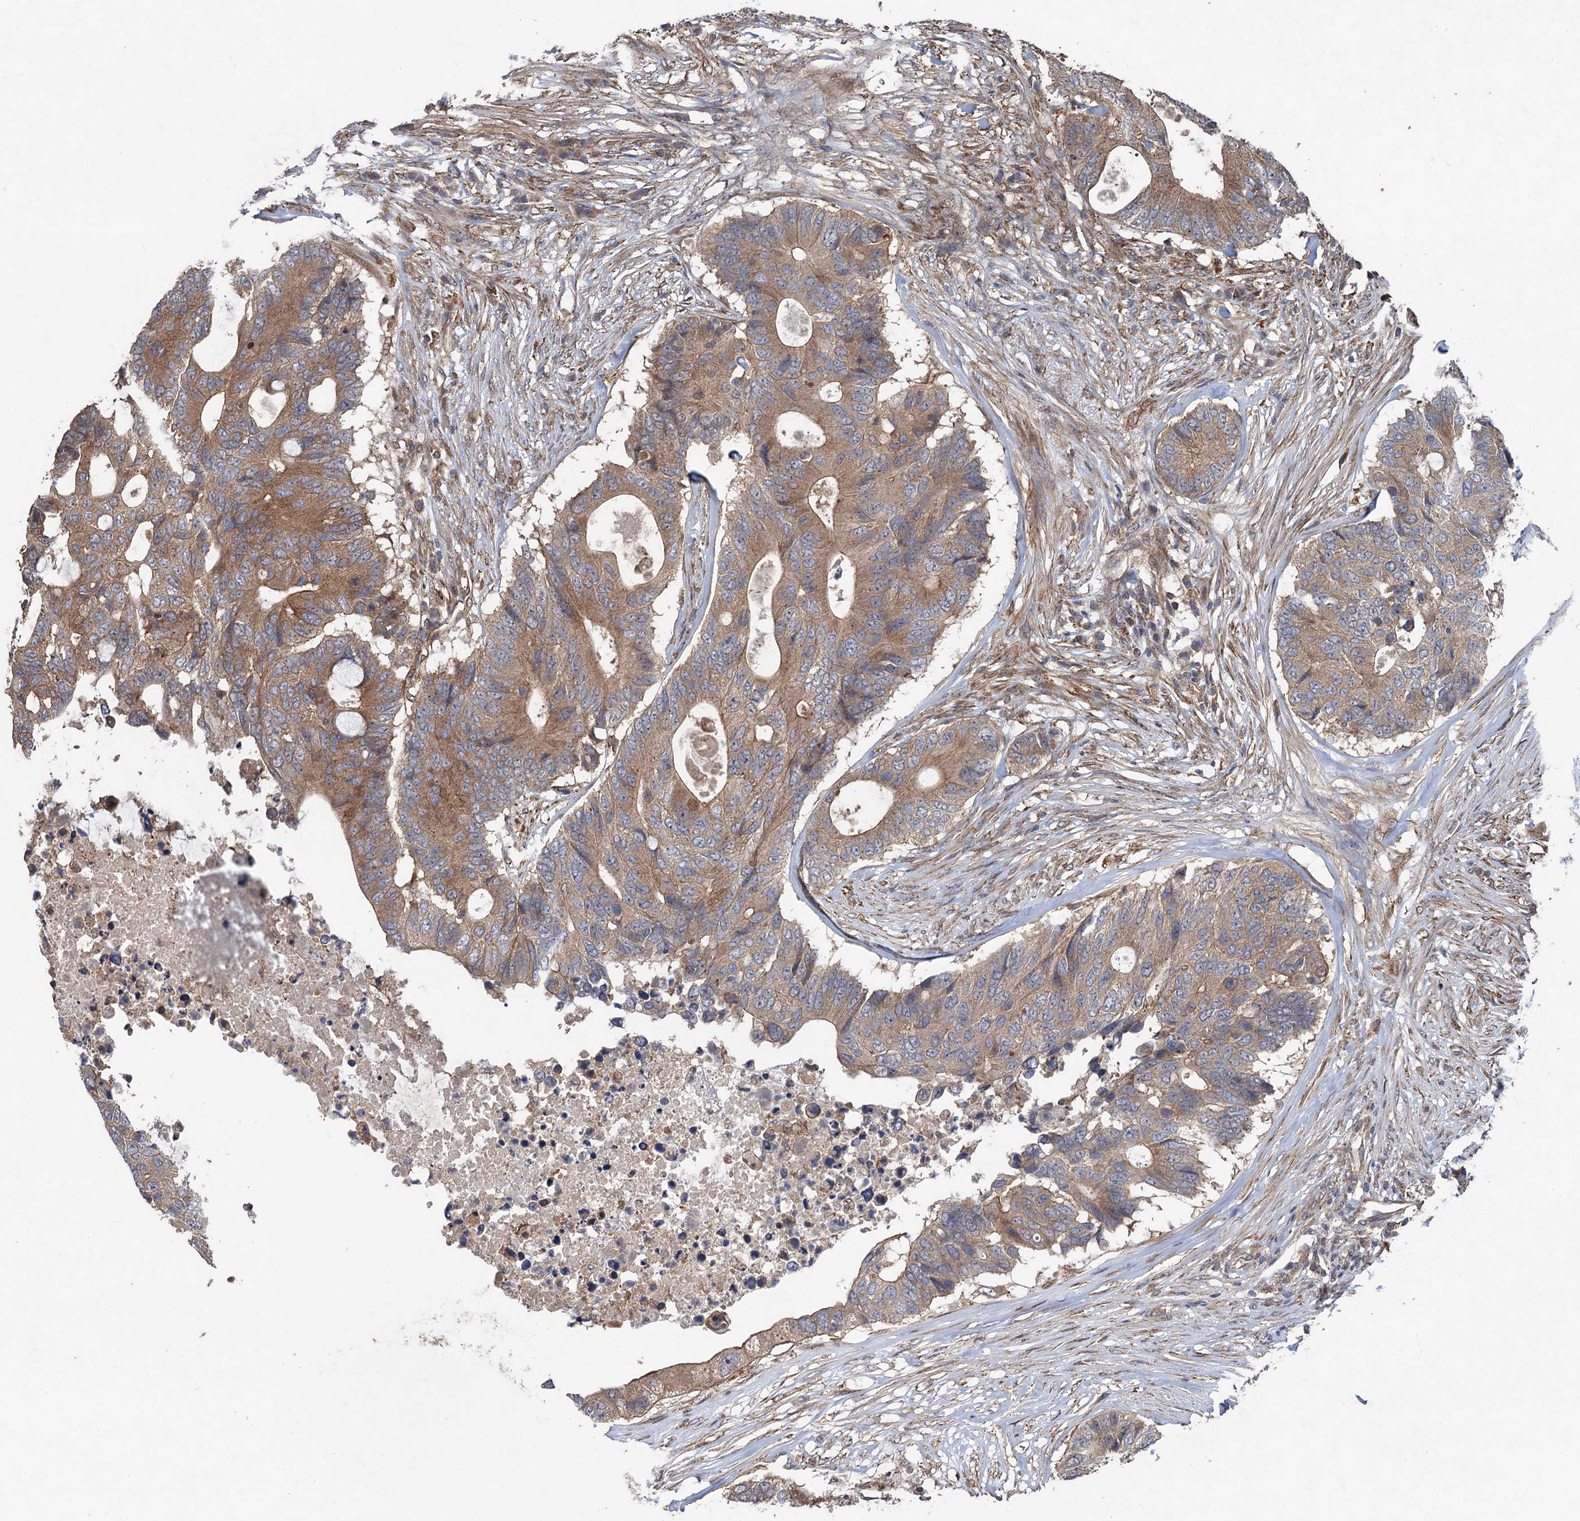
{"staining": {"intensity": "moderate", "quantity": ">75%", "location": "cytoplasmic/membranous"}, "tissue": "colorectal cancer", "cell_type": "Tumor cells", "image_type": "cancer", "snomed": [{"axis": "morphology", "description": "Adenocarcinoma, NOS"}, {"axis": "topography", "description": "Colon"}], "caption": "Tumor cells display medium levels of moderate cytoplasmic/membranous expression in about >75% of cells in colorectal cancer. Using DAB (3,3'-diaminobenzidine) (brown) and hematoxylin (blue) stains, captured at high magnification using brightfield microscopy.", "gene": "HAUS1", "patient": {"sex": "male", "age": 71}}